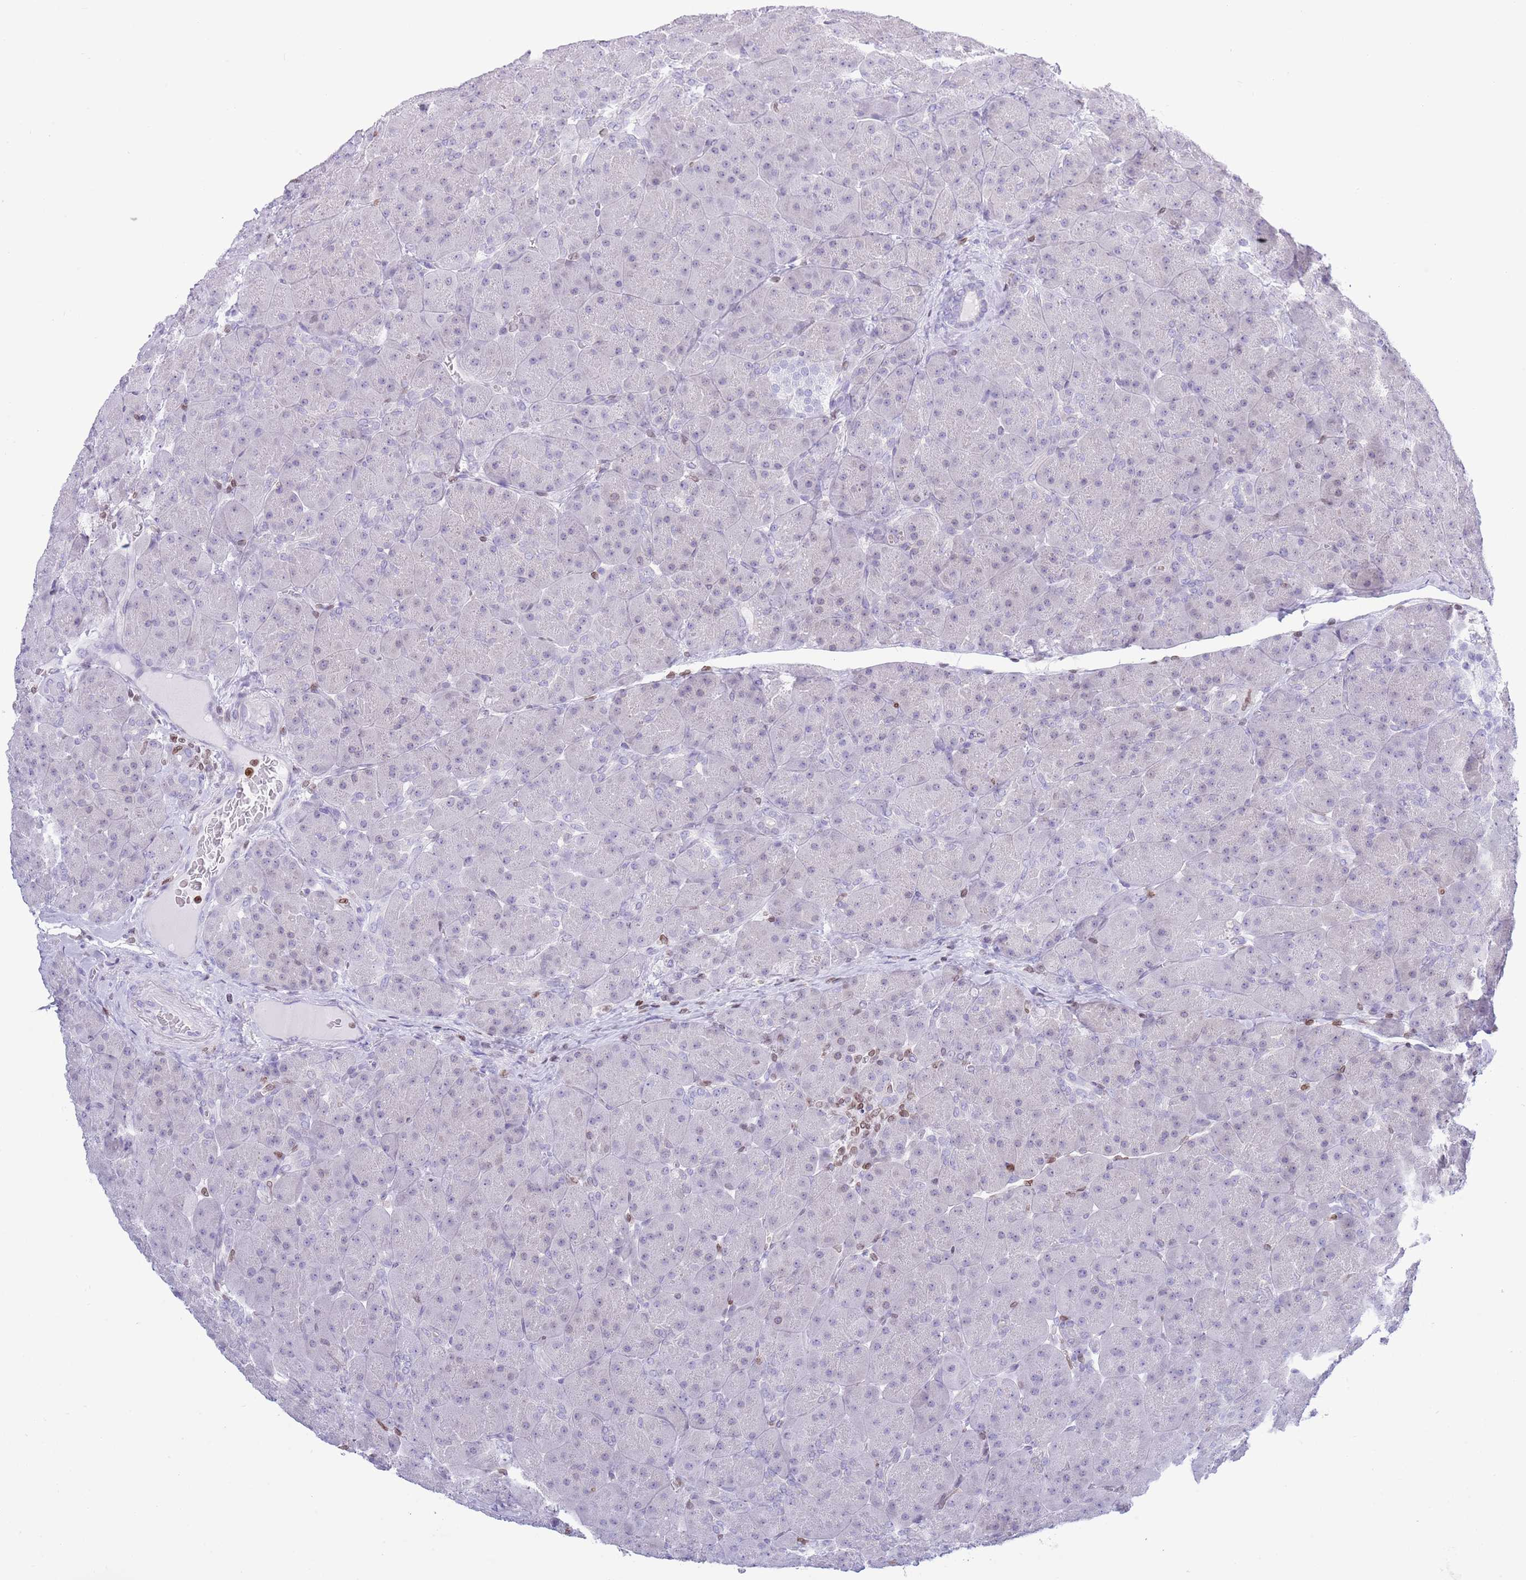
{"staining": {"intensity": "negative", "quantity": "none", "location": "none"}, "tissue": "pancreas", "cell_type": "Exocrine glandular cells", "image_type": "normal", "snomed": [{"axis": "morphology", "description": "Normal tissue, NOS"}, {"axis": "topography", "description": "Pancreas"}], "caption": "An immunohistochemistry (IHC) image of normal pancreas is shown. There is no staining in exocrine glandular cells of pancreas. (DAB IHC with hematoxylin counter stain).", "gene": "LBR", "patient": {"sex": "male", "age": 66}}